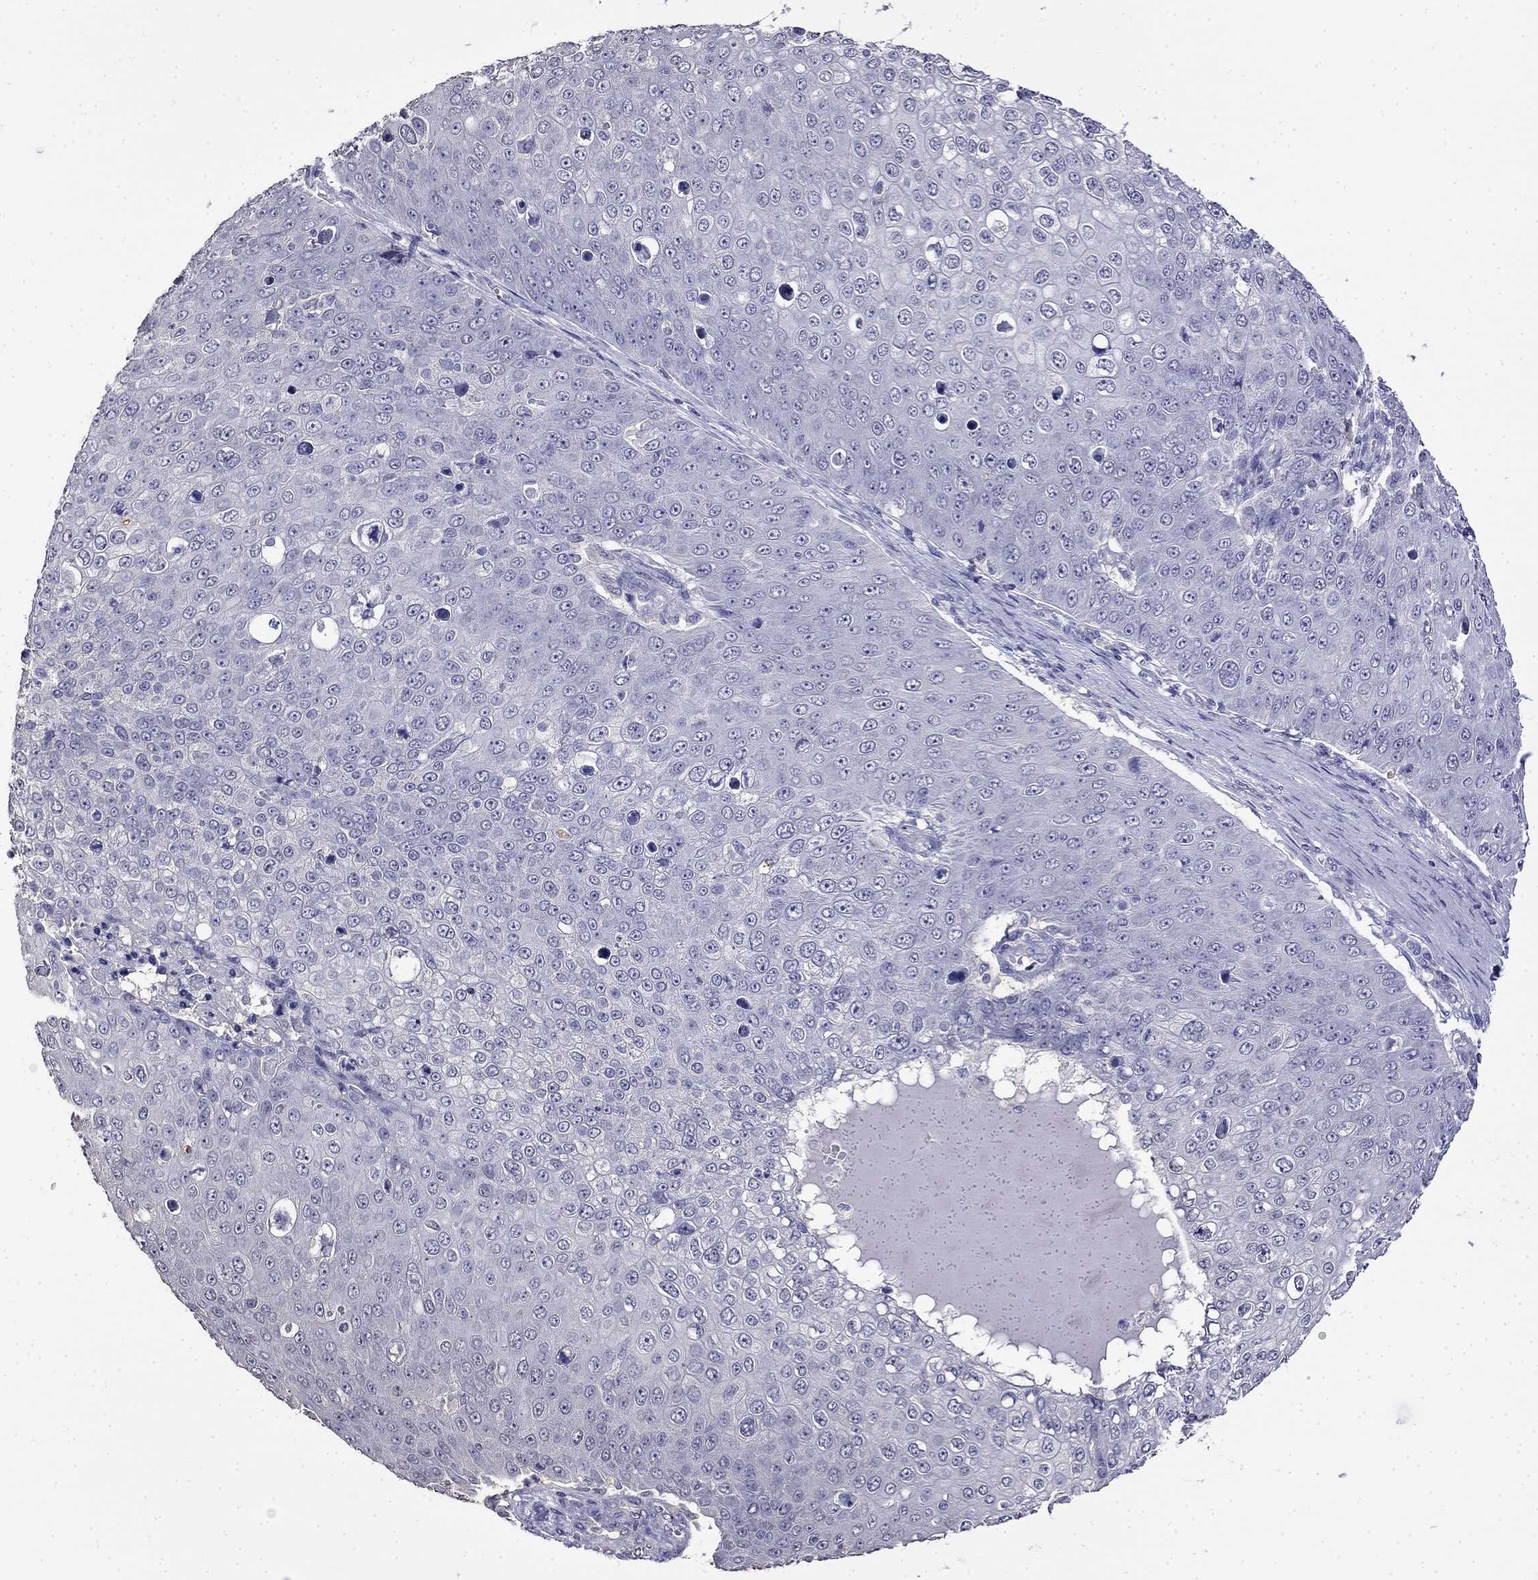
{"staining": {"intensity": "negative", "quantity": "none", "location": "none"}, "tissue": "skin cancer", "cell_type": "Tumor cells", "image_type": "cancer", "snomed": [{"axis": "morphology", "description": "Squamous cell carcinoma, NOS"}, {"axis": "topography", "description": "Skin"}], "caption": "Immunohistochemistry of human skin cancer (squamous cell carcinoma) shows no staining in tumor cells.", "gene": "GUCA1B", "patient": {"sex": "male", "age": 71}}